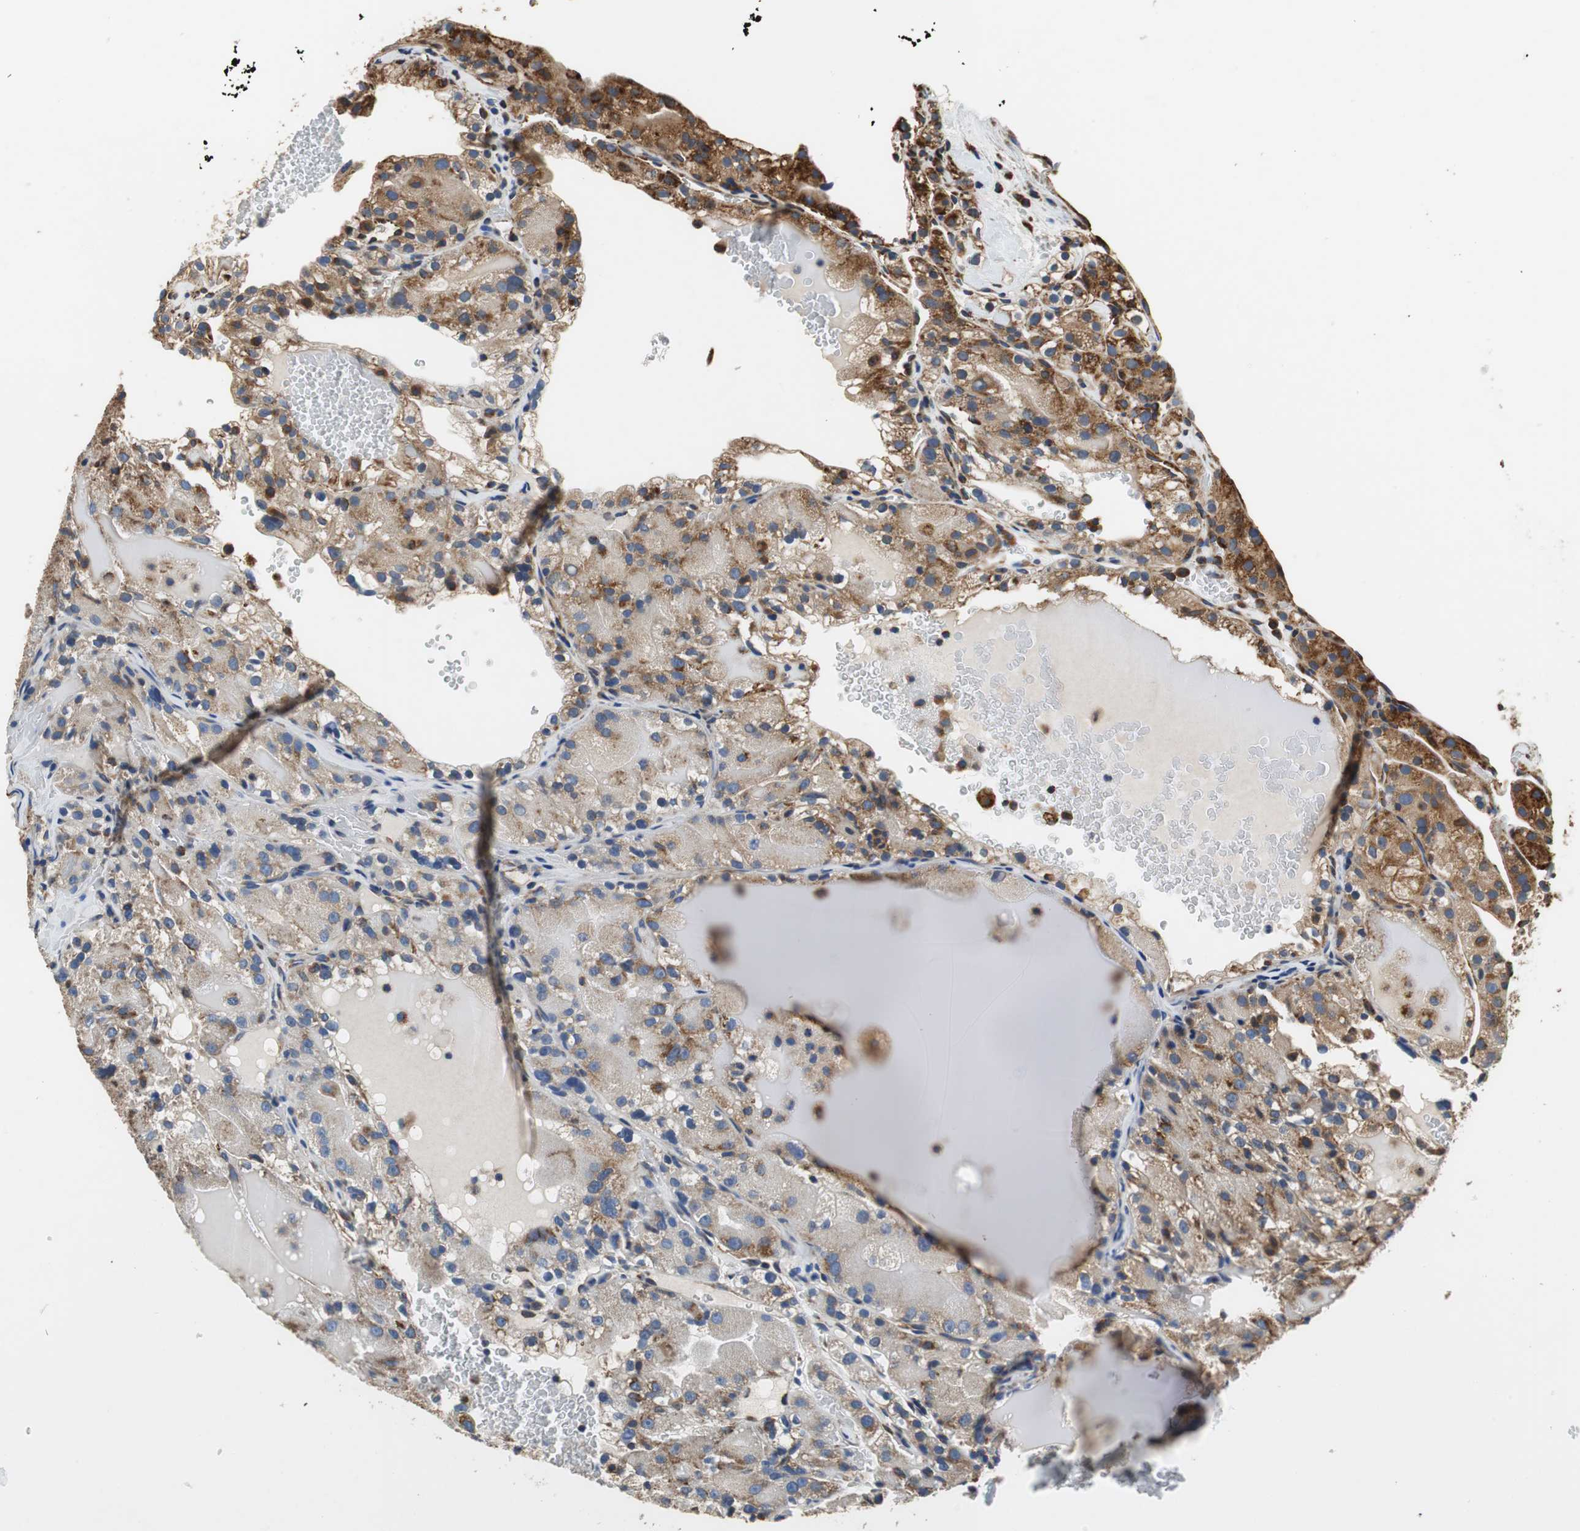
{"staining": {"intensity": "strong", "quantity": ">75%", "location": "cytoplasmic/membranous"}, "tissue": "renal cancer", "cell_type": "Tumor cells", "image_type": "cancer", "snomed": [{"axis": "morphology", "description": "Normal tissue, NOS"}, {"axis": "morphology", "description": "Adenocarcinoma, NOS"}, {"axis": "topography", "description": "Kidney"}], "caption": "A brown stain highlights strong cytoplasmic/membranous expression of a protein in renal adenocarcinoma tumor cells.", "gene": "GSTK1", "patient": {"sex": "male", "age": 61}}